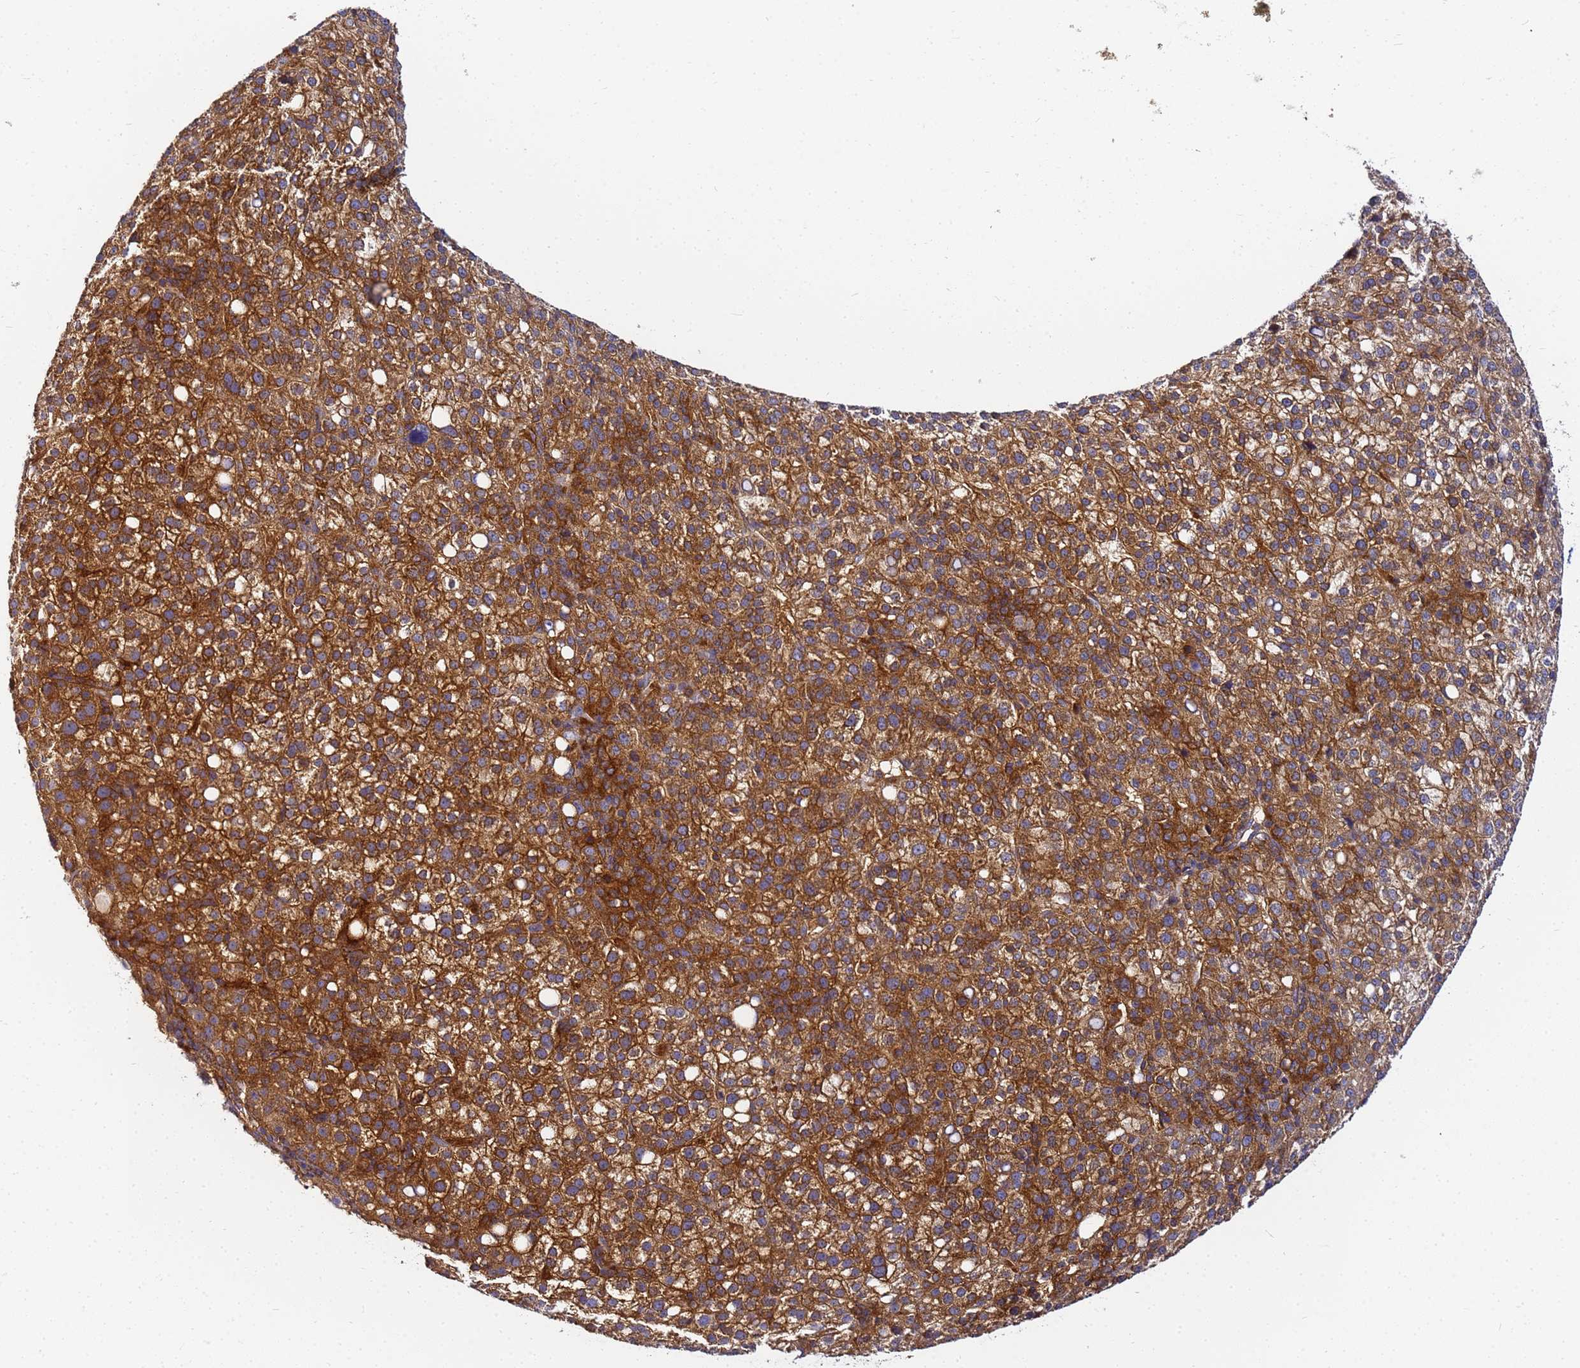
{"staining": {"intensity": "strong", "quantity": ">75%", "location": "cytoplasmic/membranous"}, "tissue": "liver cancer", "cell_type": "Tumor cells", "image_type": "cancer", "snomed": [{"axis": "morphology", "description": "Carcinoma, Hepatocellular, NOS"}, {"axis": "topography", "description": "Liver"}], "caption": "This micrograph shows immunohistochemistry (IHC) staining of human liver cancer (hepatocellular carcinoma), with high strong cytoplasmic/membranous positivity in approximately >75% of tumor cells.", "gene": "CHM", "patient": {"sex": "female", "age": 58}}